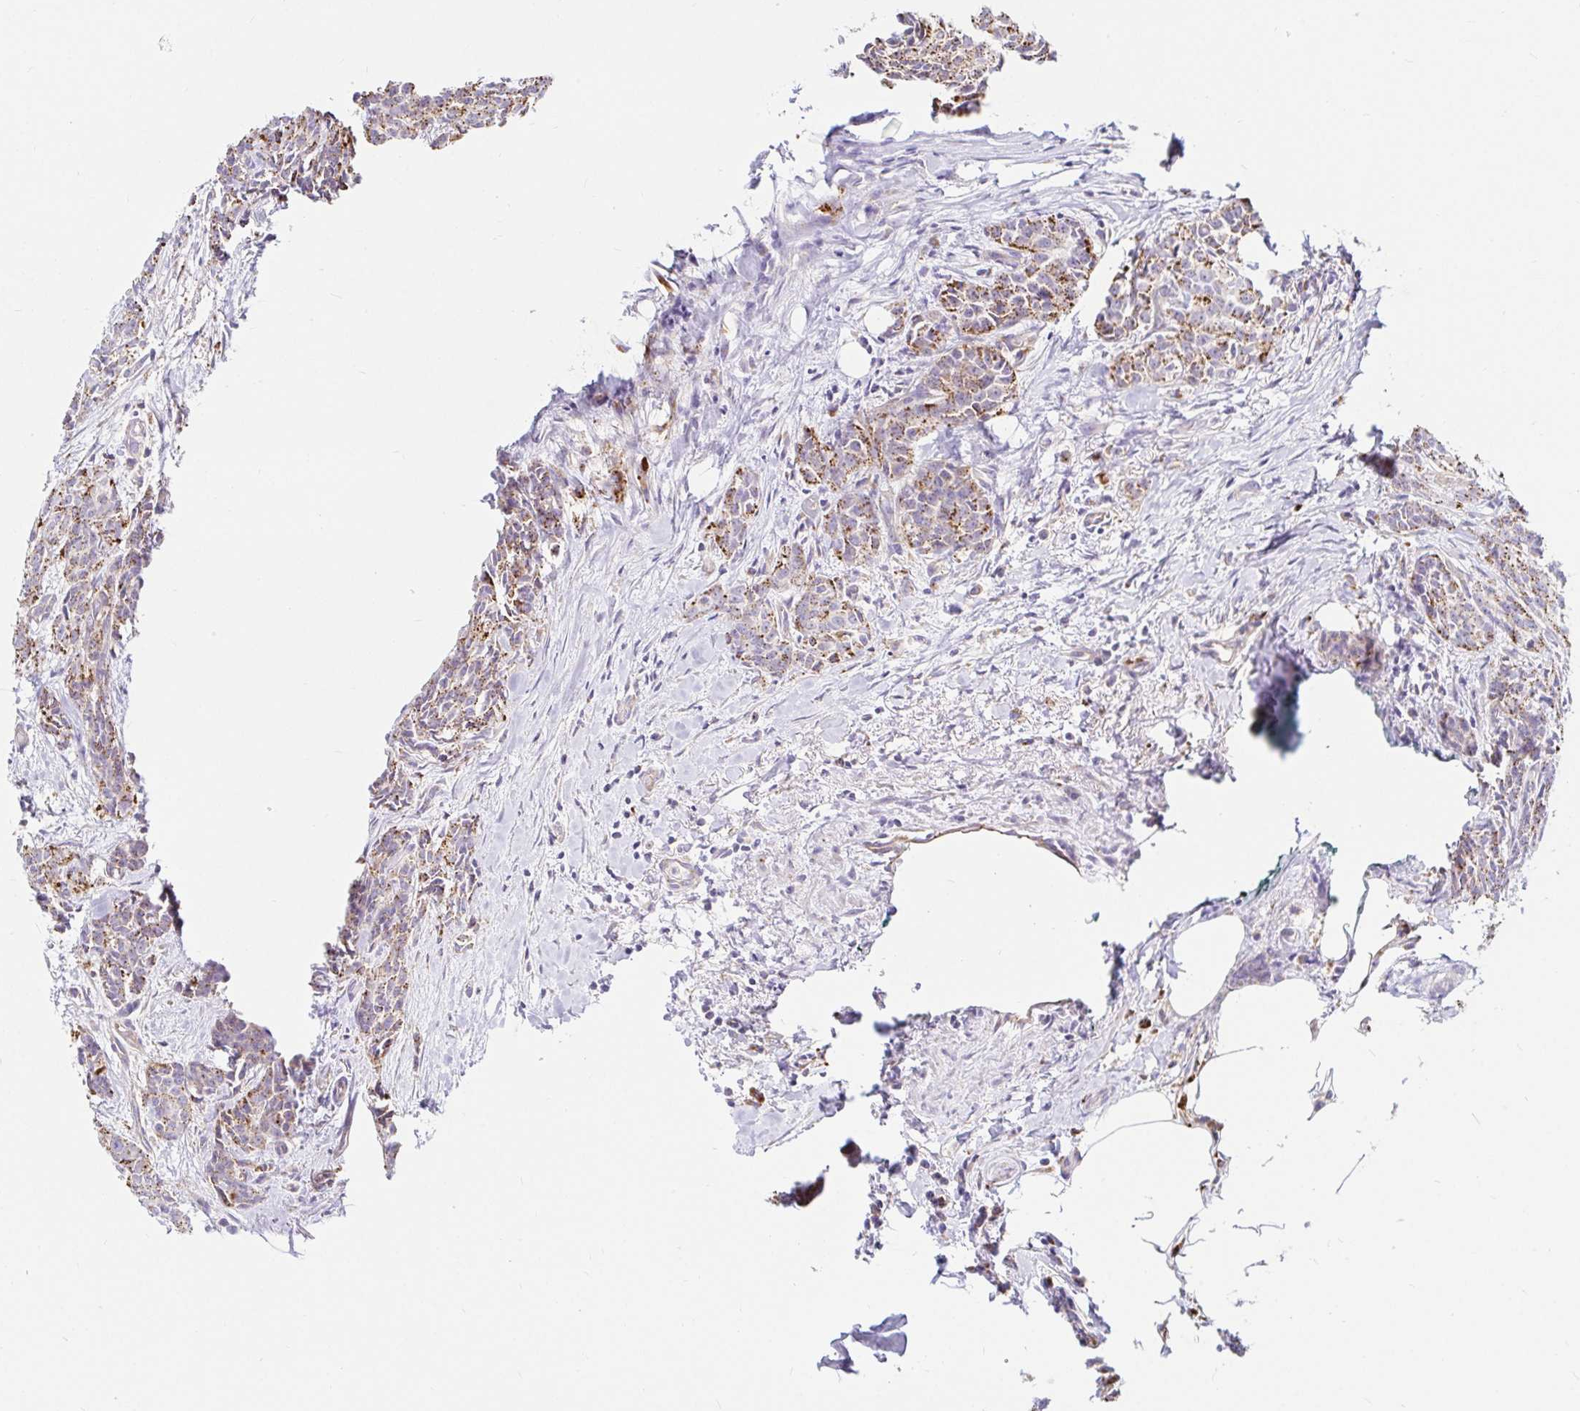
{"staining": {"intensity": "moderate", "quantity": ">75%", "location": "cytoplasmic/membranous"}, "tissue": "breast cancer", "cell_type": "Tumor cells", "image_type": "cancer", "snomed": [{"axis": "morphology", "description": "Duct carcinoma"}, {"axis": "topography", "description": "Breast"}], "caption": "Protein analysis of breast cancer tissue exhibits moderate cytoplasmic/membranous positivity in about >75% of tumor cells.", "gene": "FUCA1", "patient": {"sex": "female", "age": 91}}